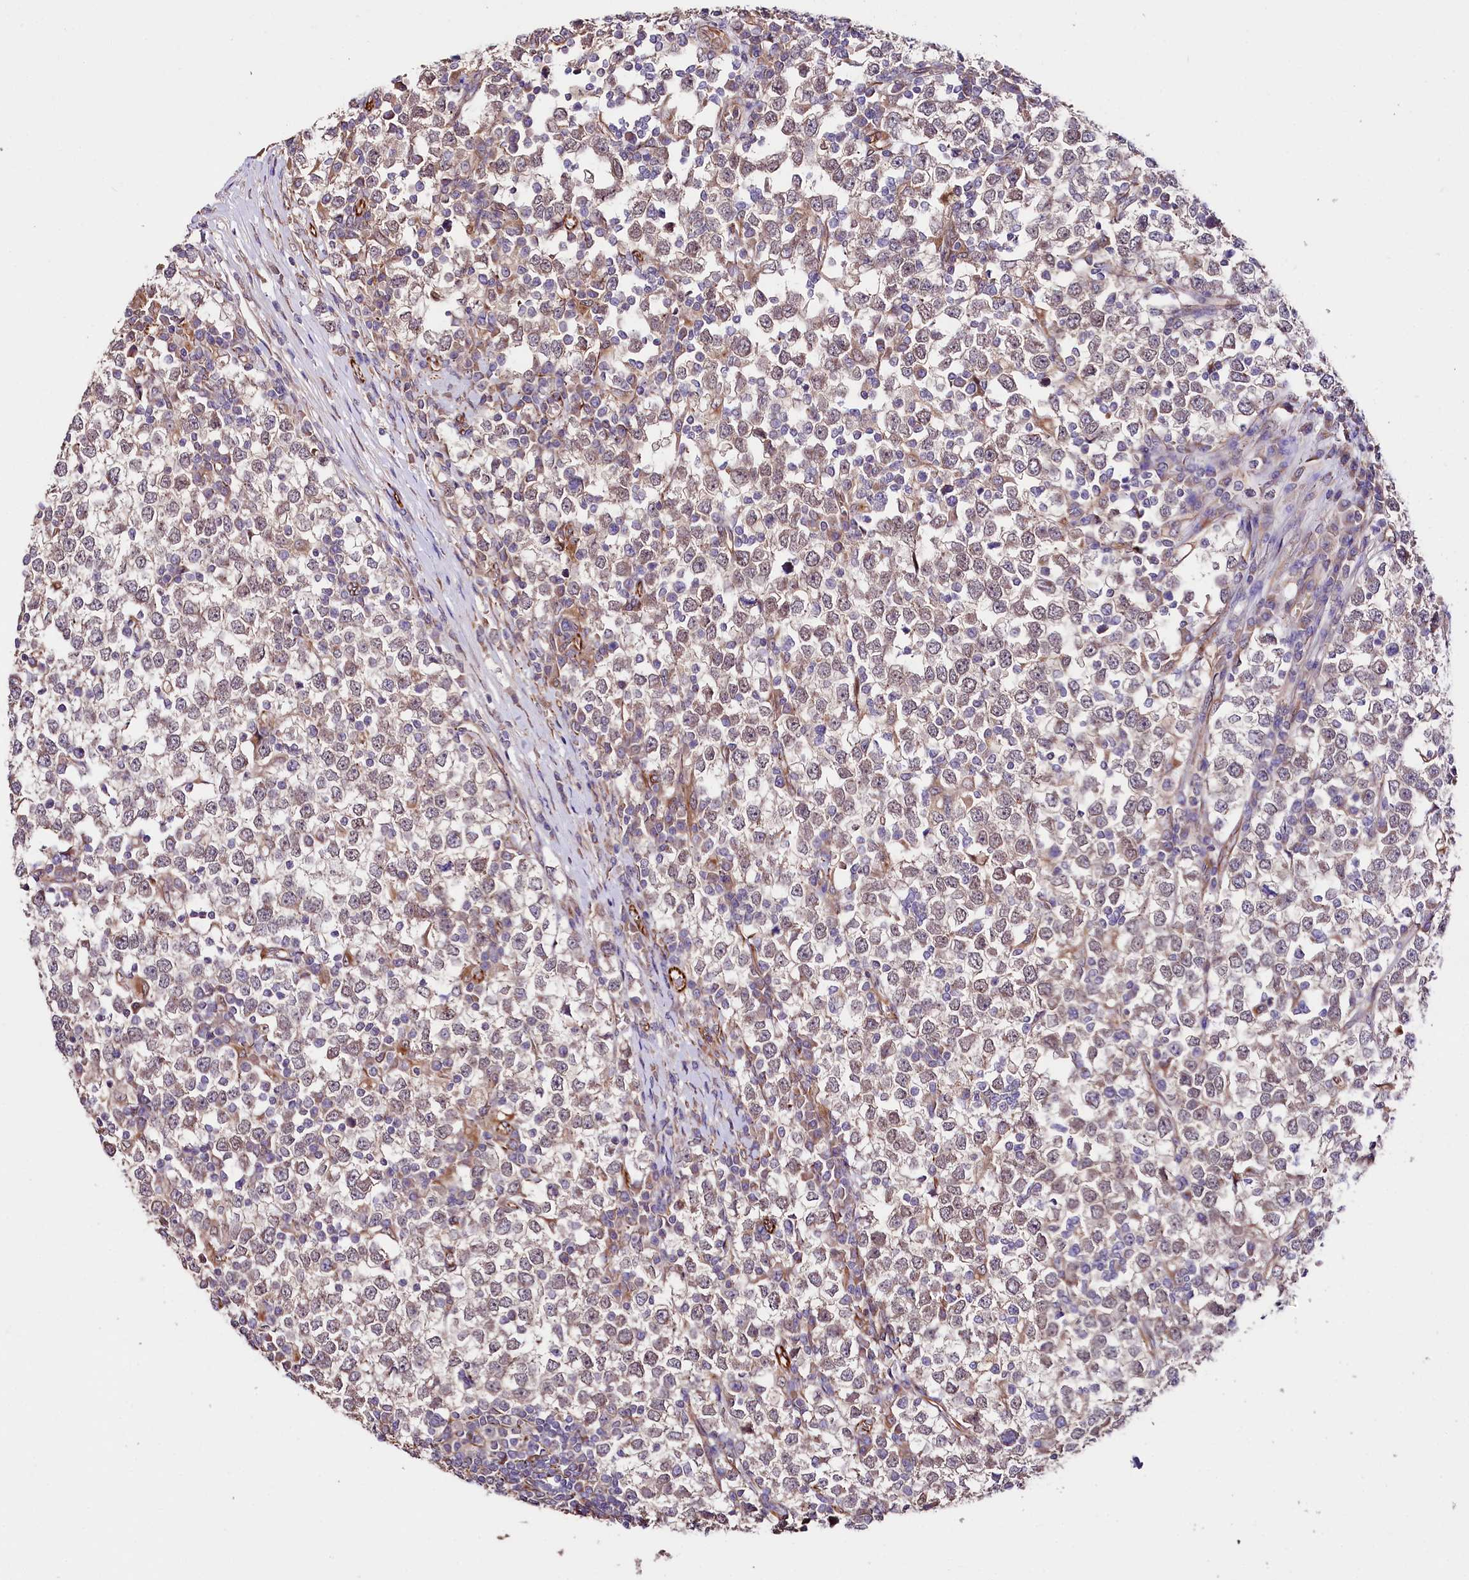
{"staining": {"intensity": "weak", "quantity": ">75%", "location": "cytoplasmic/membranous,nuclear"}, "tissue": "testis cancer", "cell_type": "Tumor cells", "image_type": "cancer", "snomed": [{"axis": "morphology", "description": "Seminoma, NOS"}, {"axis": "topography", "description": "Testis"}], "caption": "Immunohistochemical staining of human testis seminoma displays weak cytoplasmic/membranous and nuclear protein positivity in about >75% of tumor cells.", "gene": "TTC12", "patient": {"sex": "male", "age": 65}}